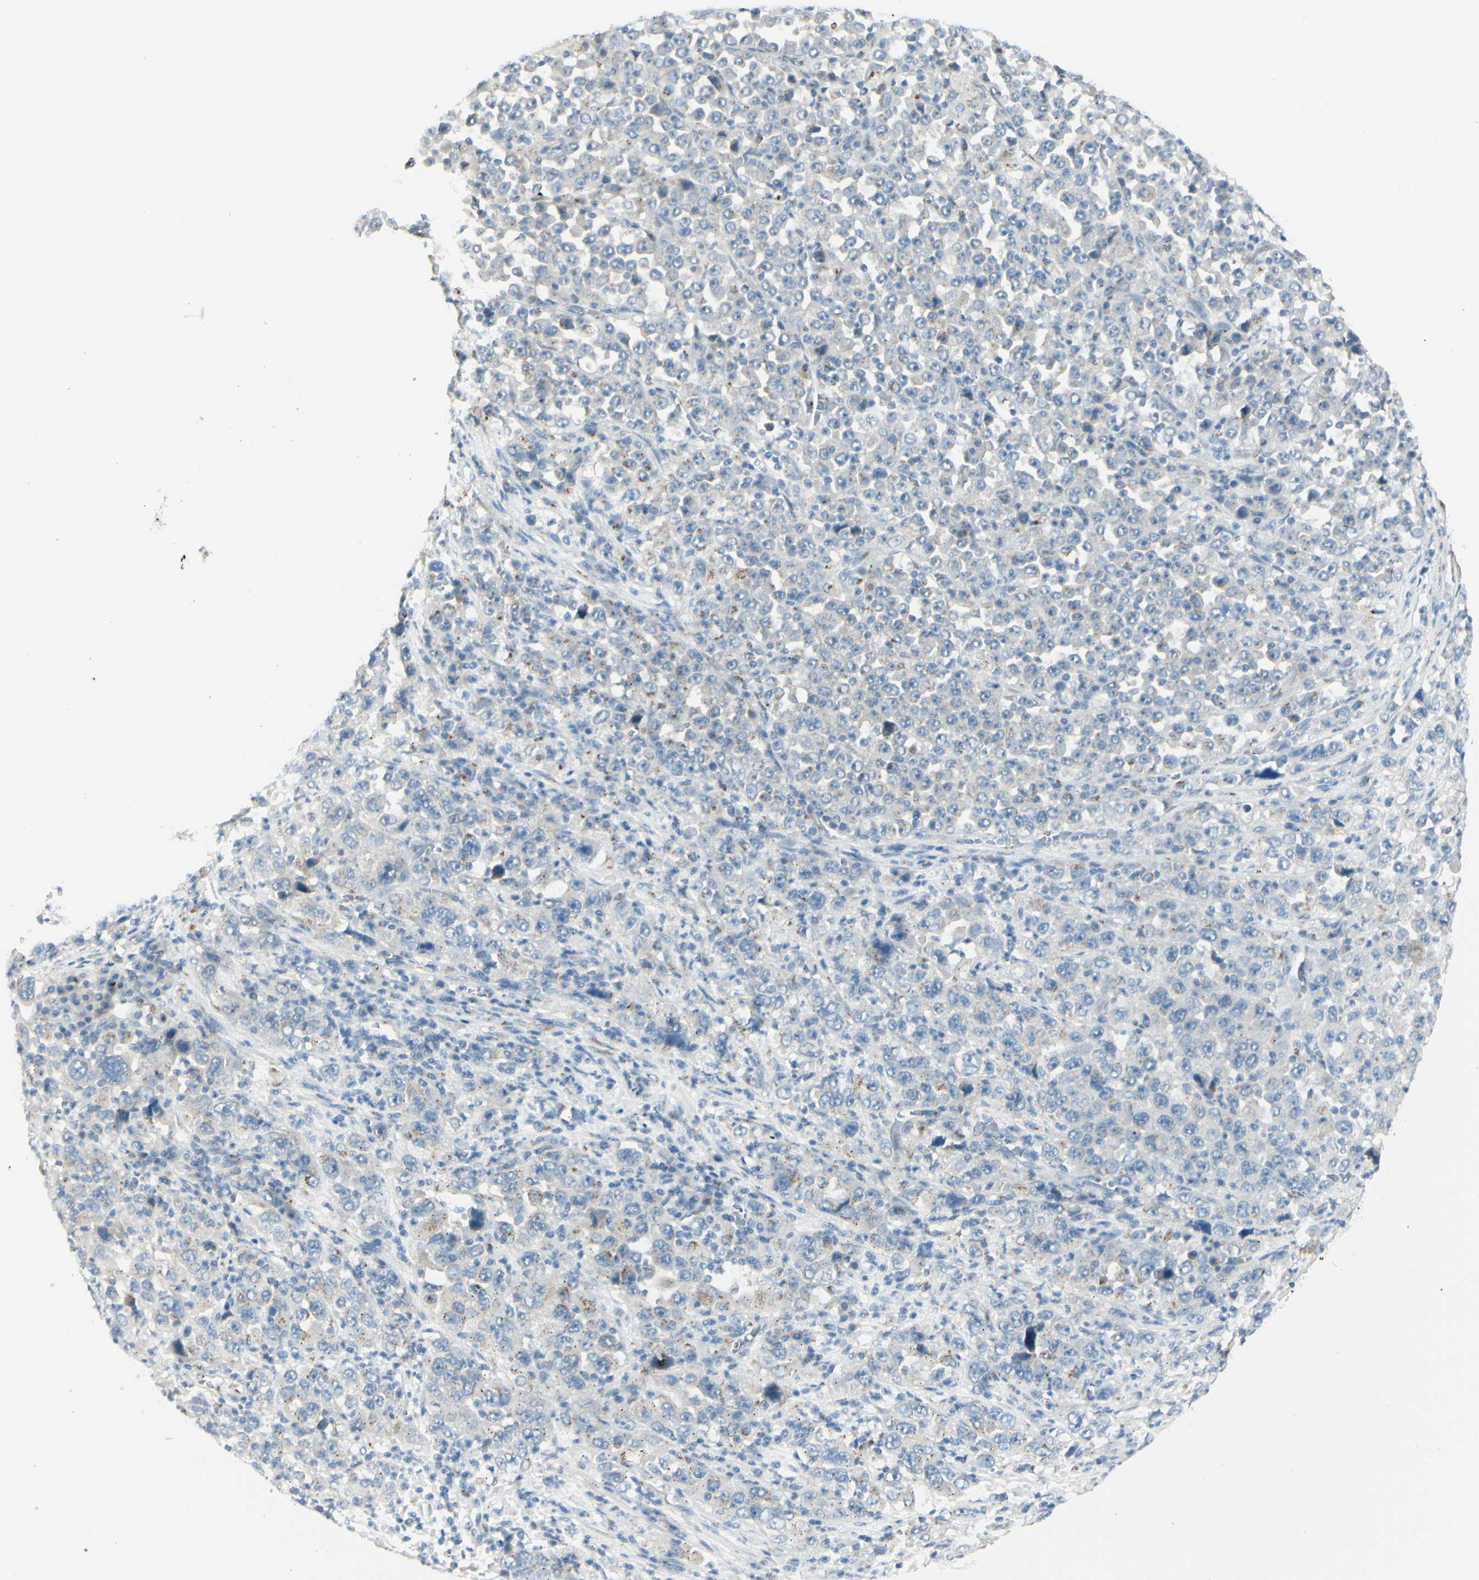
{"staining": {"intensity": "negative", "quantity": "none", "location": "none"}, "tissue": "stomach cancer", "cell_type": "Tumor cells", "image_type": "cancer", "snomed": [{"axis": "morphology", "description": "Normal tissue, NOS"}, {"axis": "morphology", "description": "Adenocarcinoma, NOS"}, {"axis": "topography", "description": "Stomach, upper"}, {"axis": "topography", "description": "Stomach"}], "caption": "The image exhibits no significant expression in tumor cells of stomach adenocarcinoma.", "gene": "B4GALT1", "patient": {"sex": "male", "age": 59}}